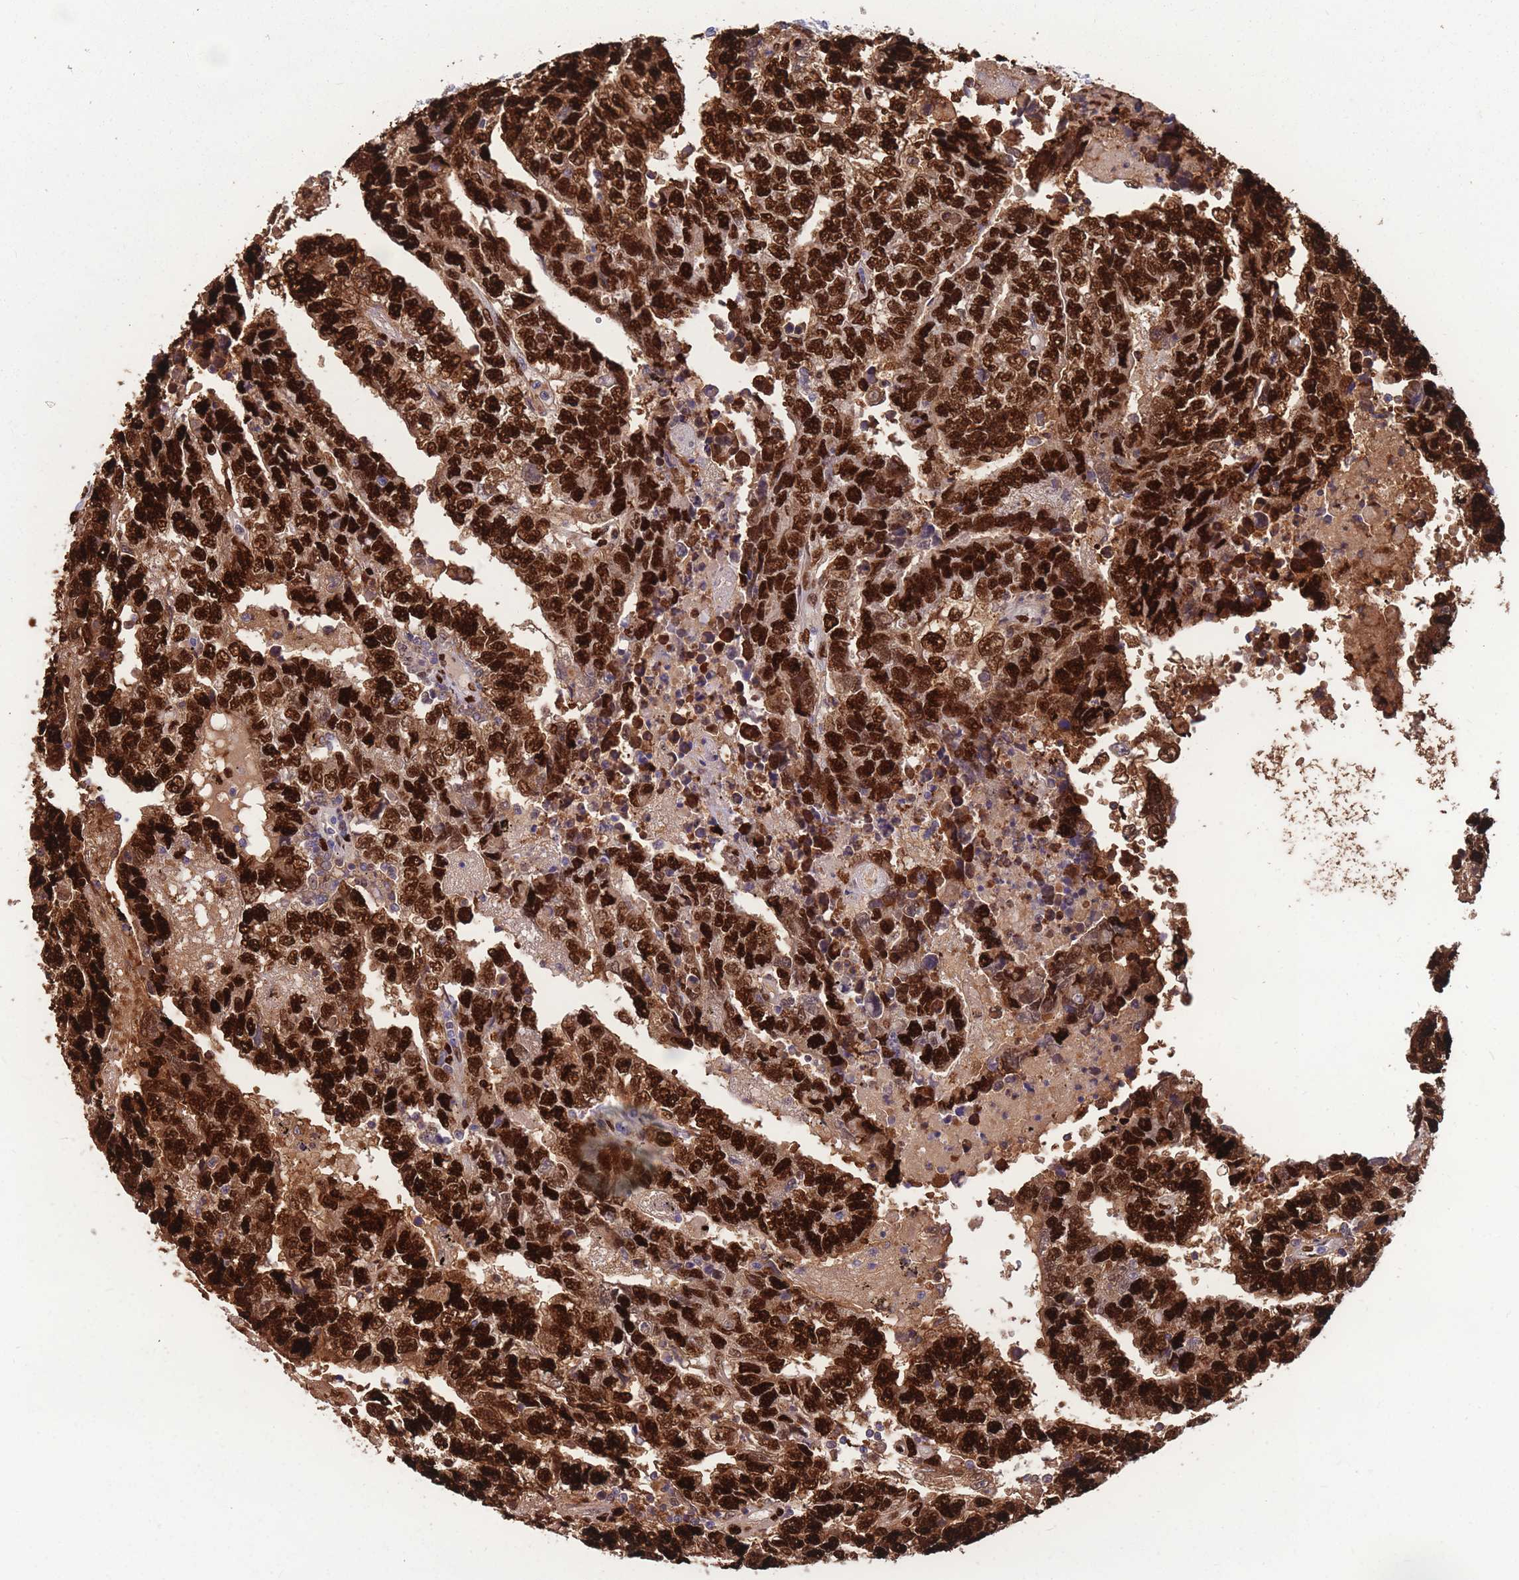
{"staining": {"intensity": "strong", "quantity": ">75%", "location": "nuclear"}, "tissue": "testis cancer", "cell_type": "Tumor cells", "image_type": "cancer", "snomed": [{"axis": "morphology", "description": "Carcinoma, Embryonal, NOS"}, {"axis": "topography", "description": "Testis"}], "caption": "The photomicrograph demonstrates immunohistochemical staining of embryonal carcinoma (testis). There is strong nuclear expression is present in about >75% of tumor cells. (Stains: DAB (3,3'-diaminobenzidine) in brown, nuclei in blue, Microscopy: brightfield microscopy at high magnification).", "gene": "NASP", "patient": {"sex": "male", "age": 25}}